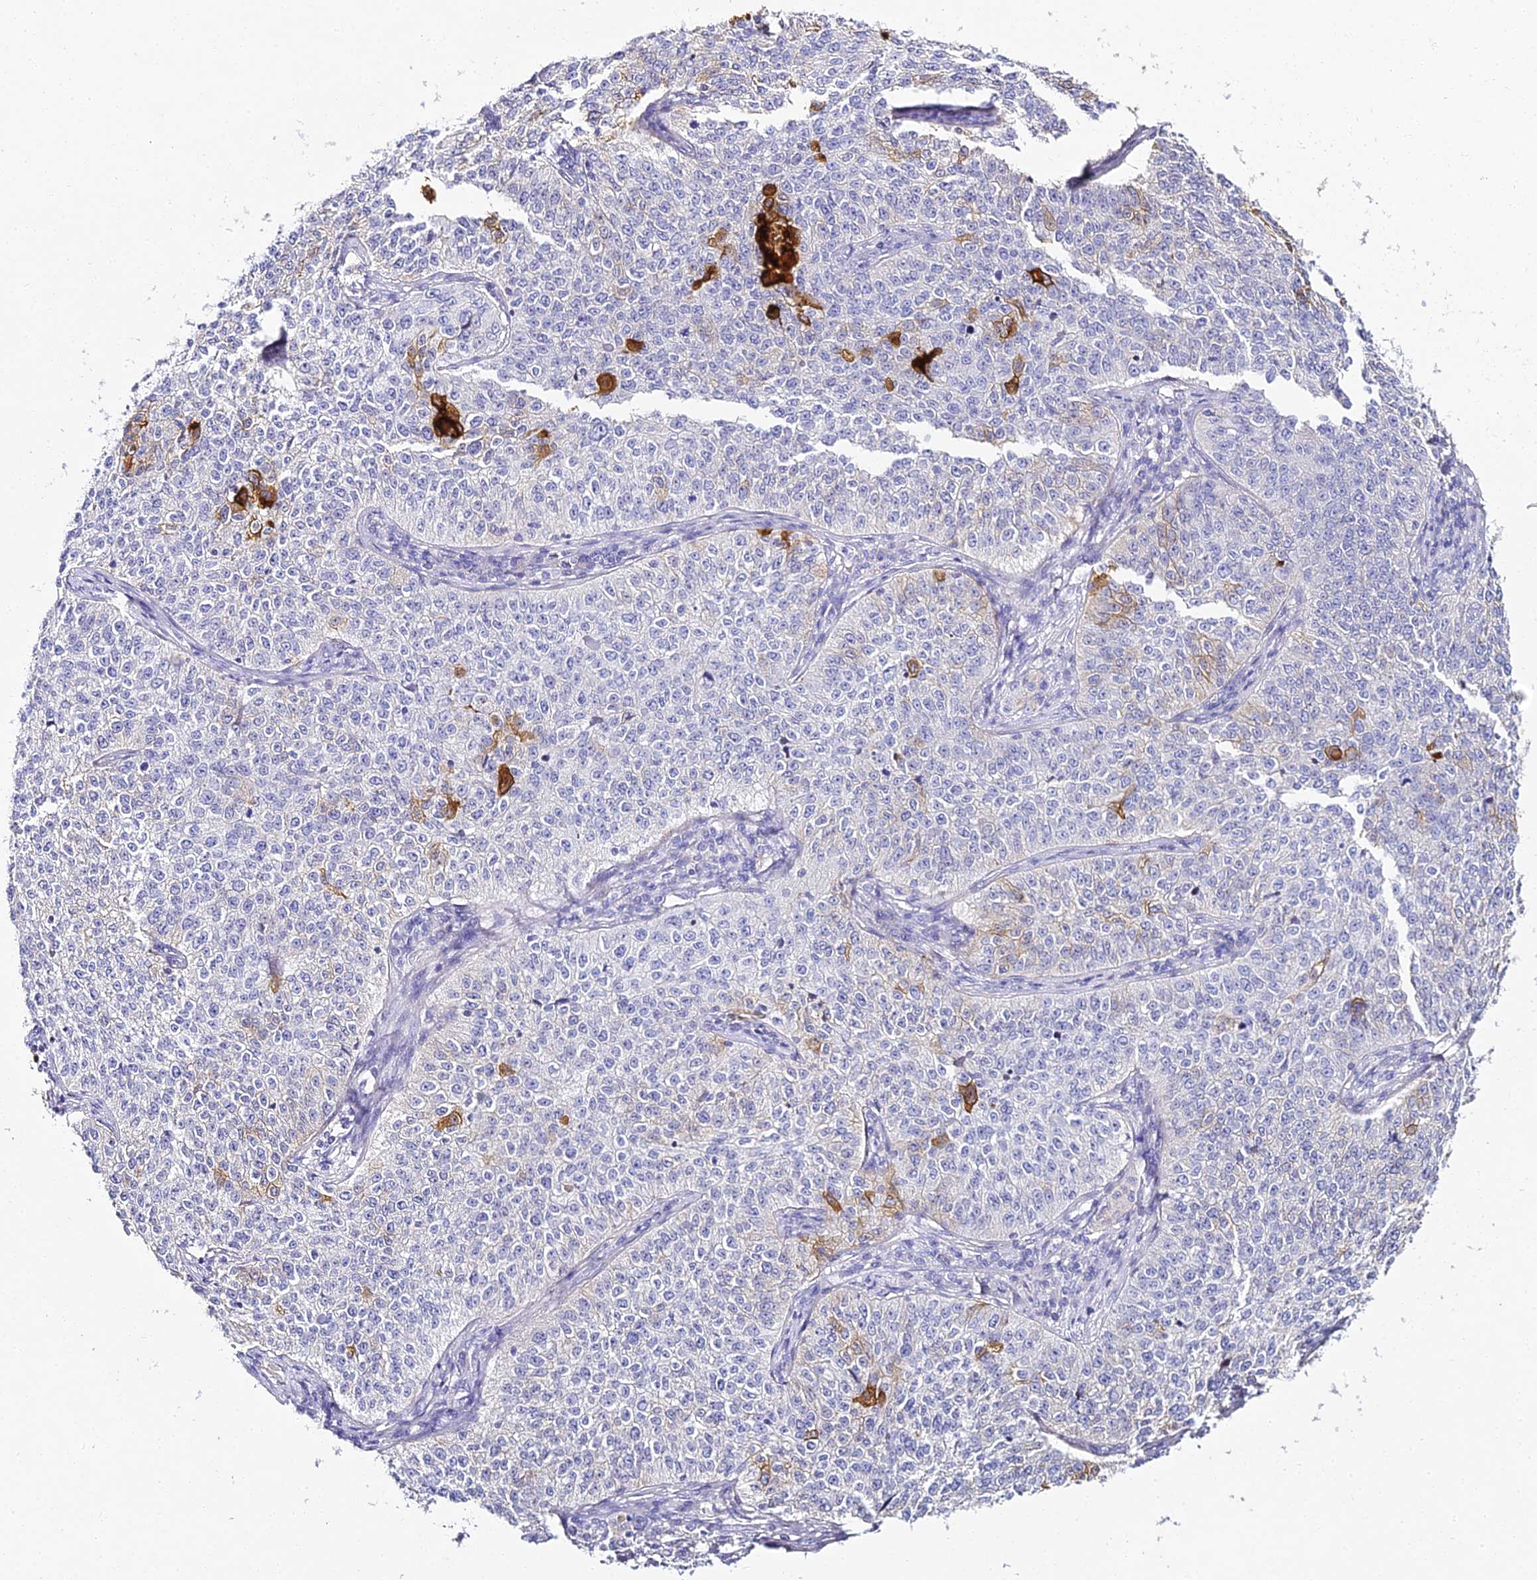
{"staining": {"intensity": "moderate", "quantity": "<25%", "location": "cytoplasmic/membranous"}, "tissue": "cervical cancer", "cell_type": "Tumor cells", "image_type": "cancer", "snomed": [{"axis": "morphology", "description": "Squamous cell carcinoma, NOS"}, {"axis": "topography", "description": "Cervix"}], "caption": "Protein staining by immunohistochemistry demonstrates moderate cytoplasmic/membranous staining in about <25% of tumor cells in cervical squamous cell carcinoma.", "gene": "ALPG", "patient": {"sex": "female", "age": 35}}